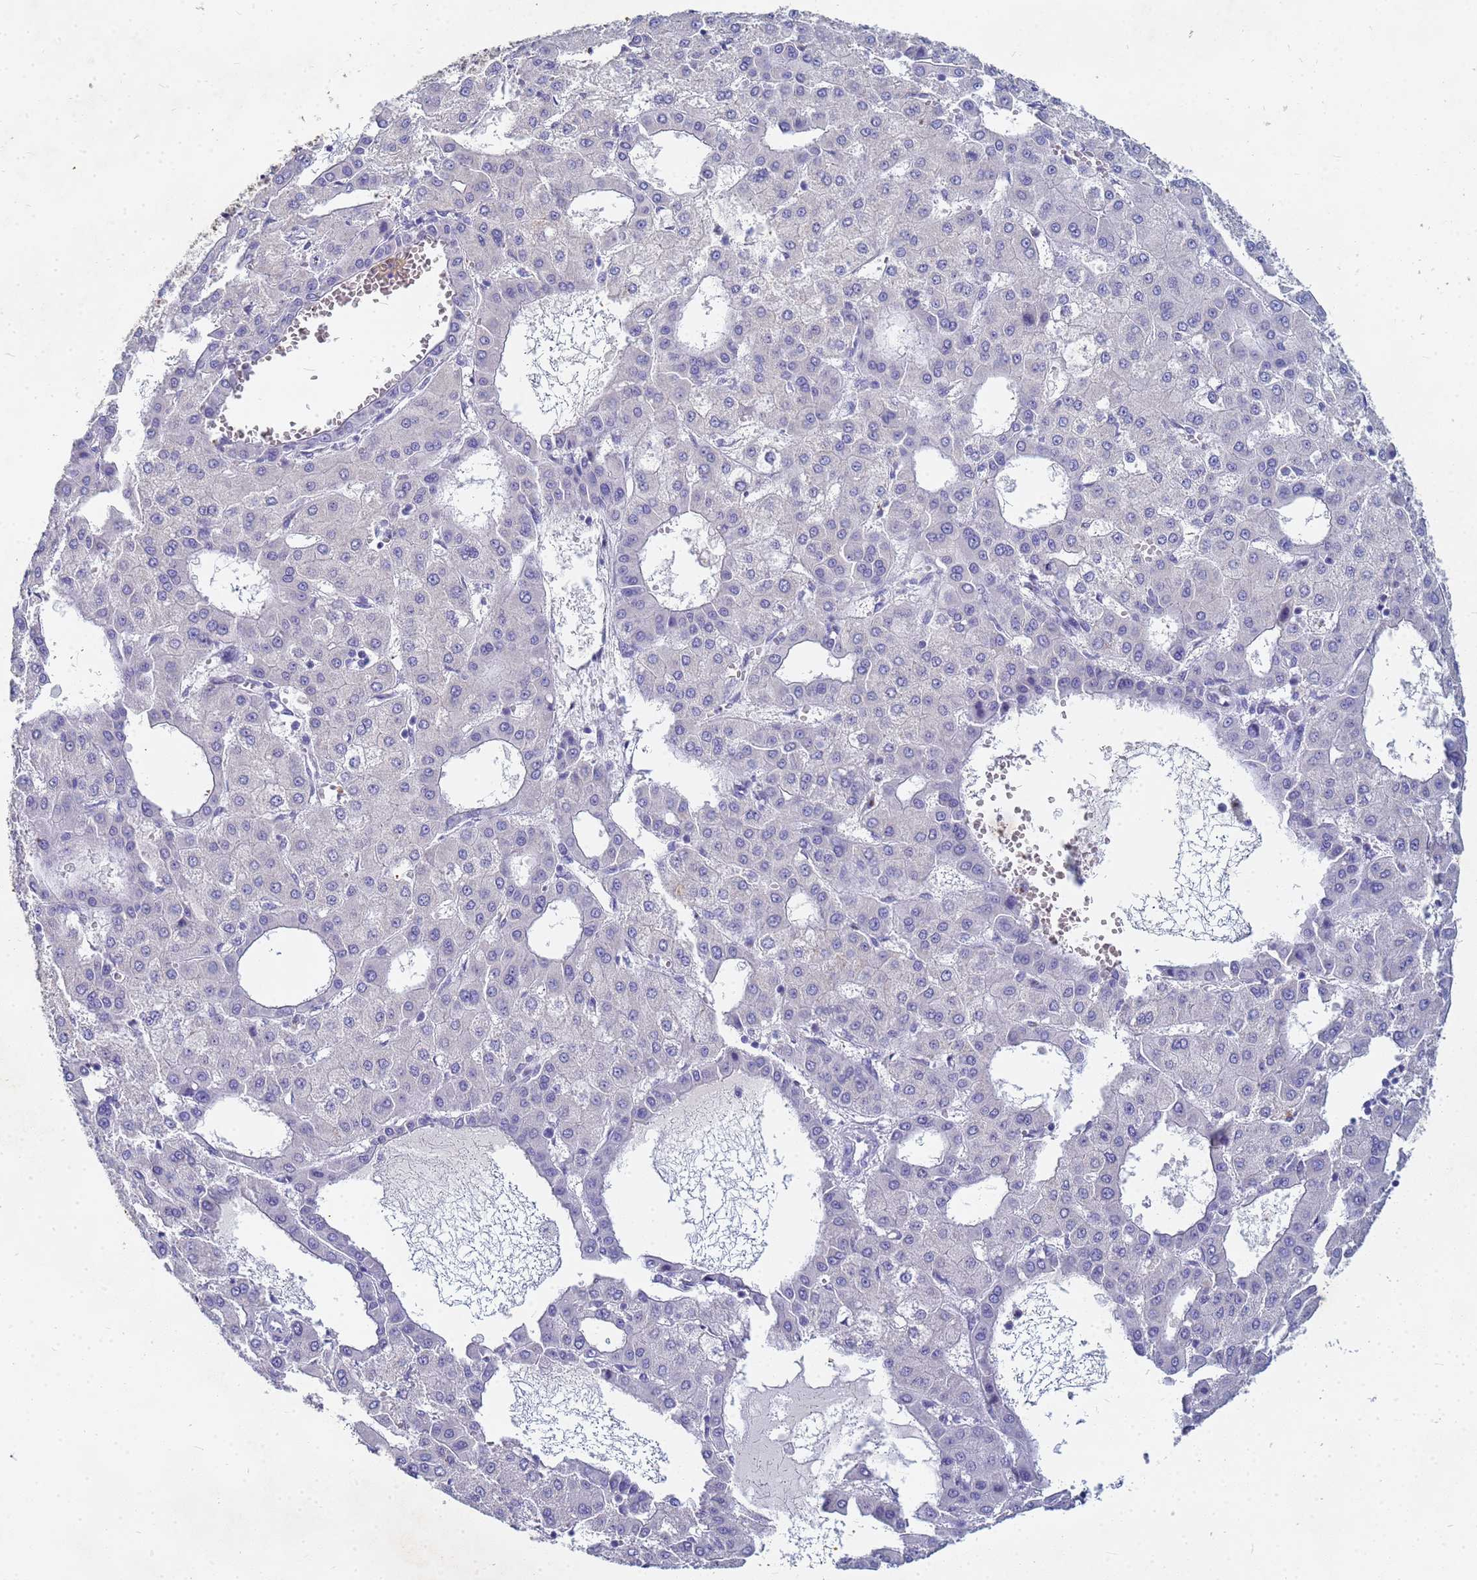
{"staining": {"intensity": "negative", "quantity": "none", "location": "none"}, "tissue": "liver cancer", "cell_type": "Tumor cells", "image_type": "cancer", "snomed": [{"axis": "morphology", "description": "Carcinoma, Hepatocellular, NOS"}, {"axis": "topography", "description": "Liver"}], "caption": "There is no significant staining in tumor cells of liver cancer (hepatocellular carcinoma). The staining was performed using DAB to visualize the protein expression in brown, while the nuclei were stained in blue with hematoxylin (Magnification: 20x).", "gene": "B3GNT8", "patient": {"sex": "male", "age": 47}}